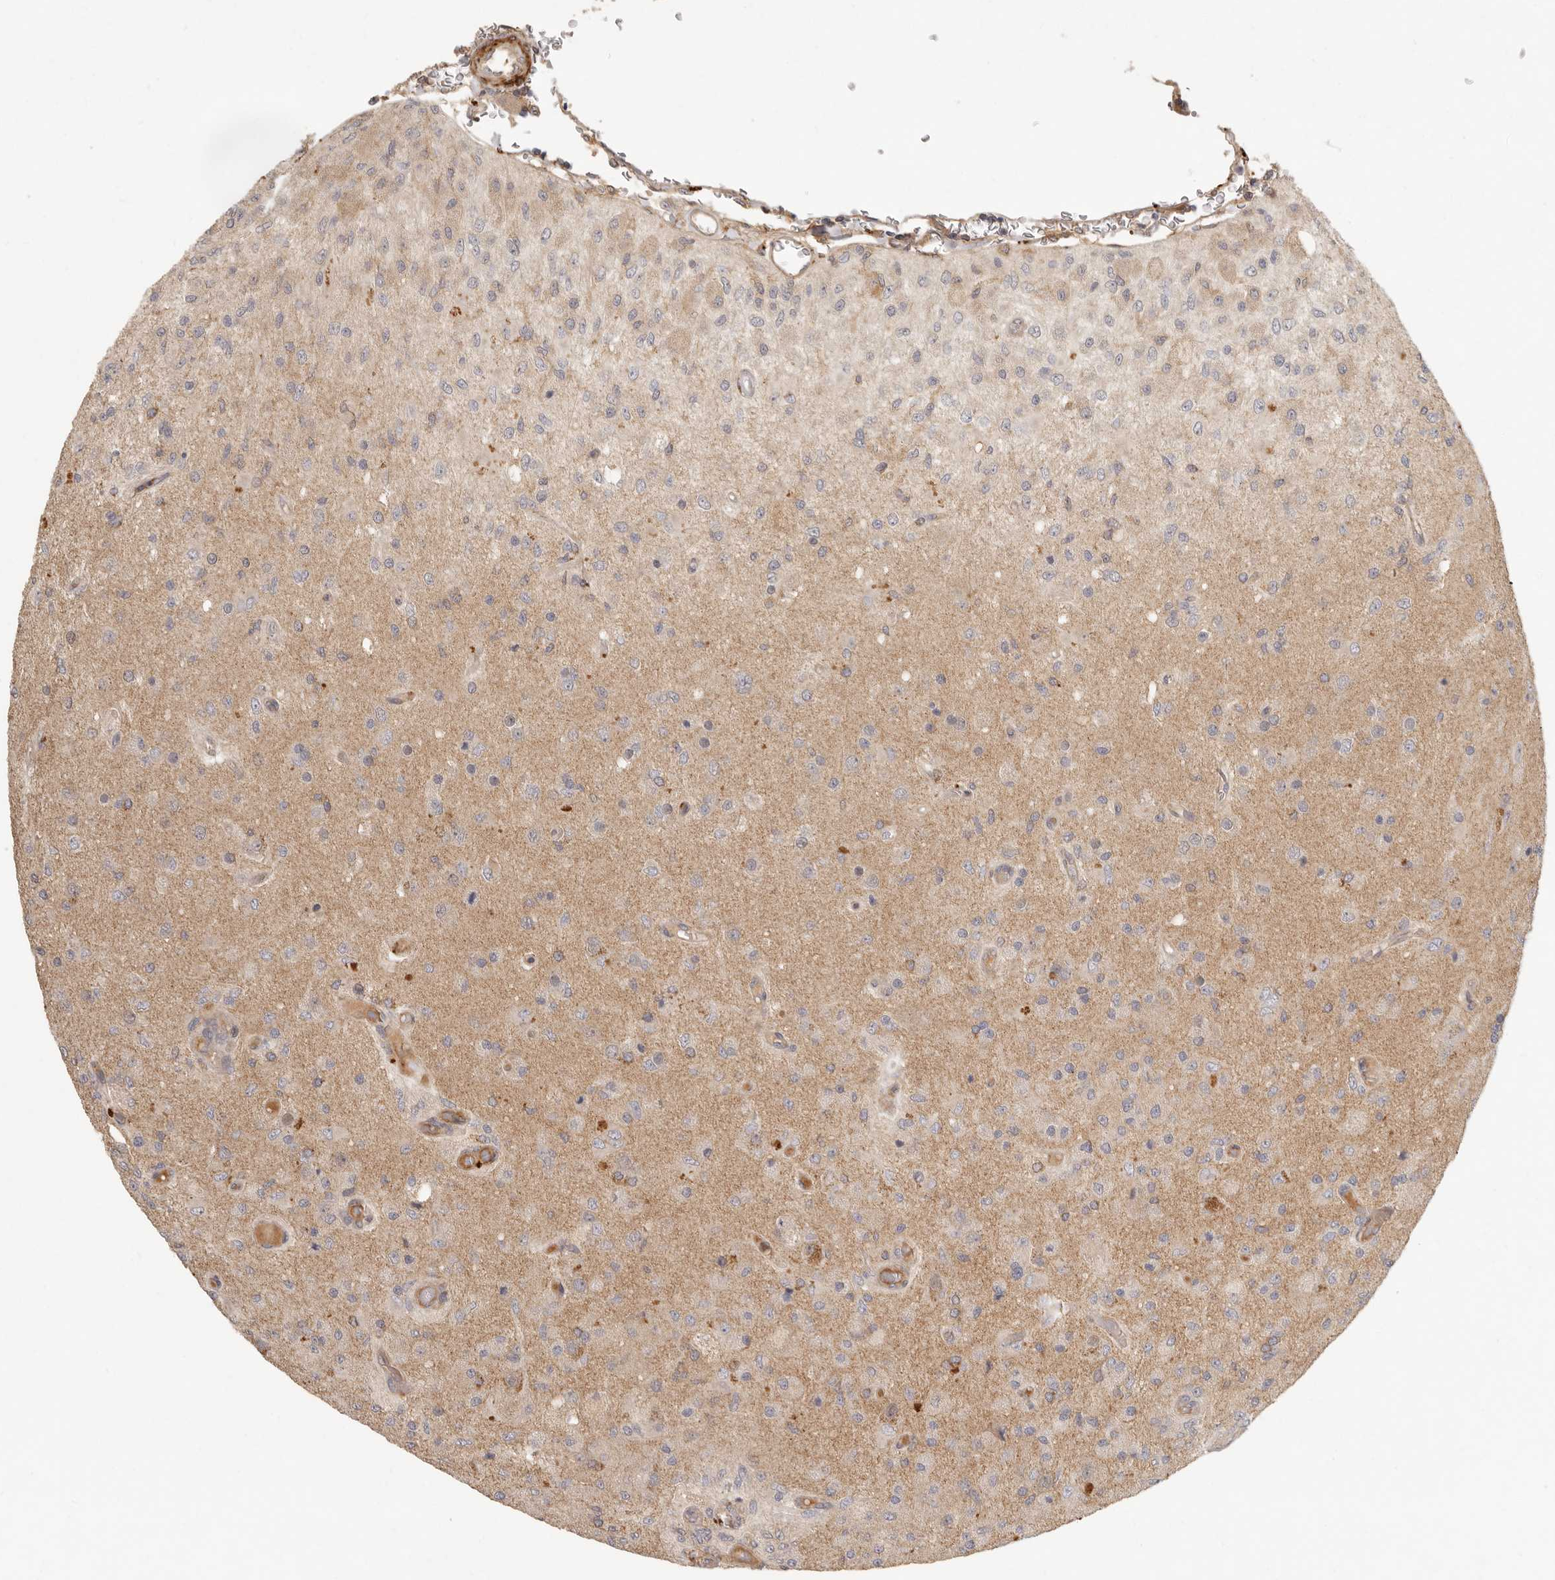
{"staining": {"intensity": "negative", "quantity": "none", "location": "none"}, "tissue": "glioma", "cell_type": "Tumor cells", "image_type": "cancer", "snomed": [{"axis": "morphology", "description": "Normal tissue, NOS"}, {"axis": "morphology", "description": "Glioma, malignant, High grade"}, {"axis": "topography", "description": "Cerebral cortex"}], "caption": "The histopathology image shows no significant positivity in tumor cells of glioma.", "gene": "VIPR1", "patient": {"sex": "male", "age": 77}}